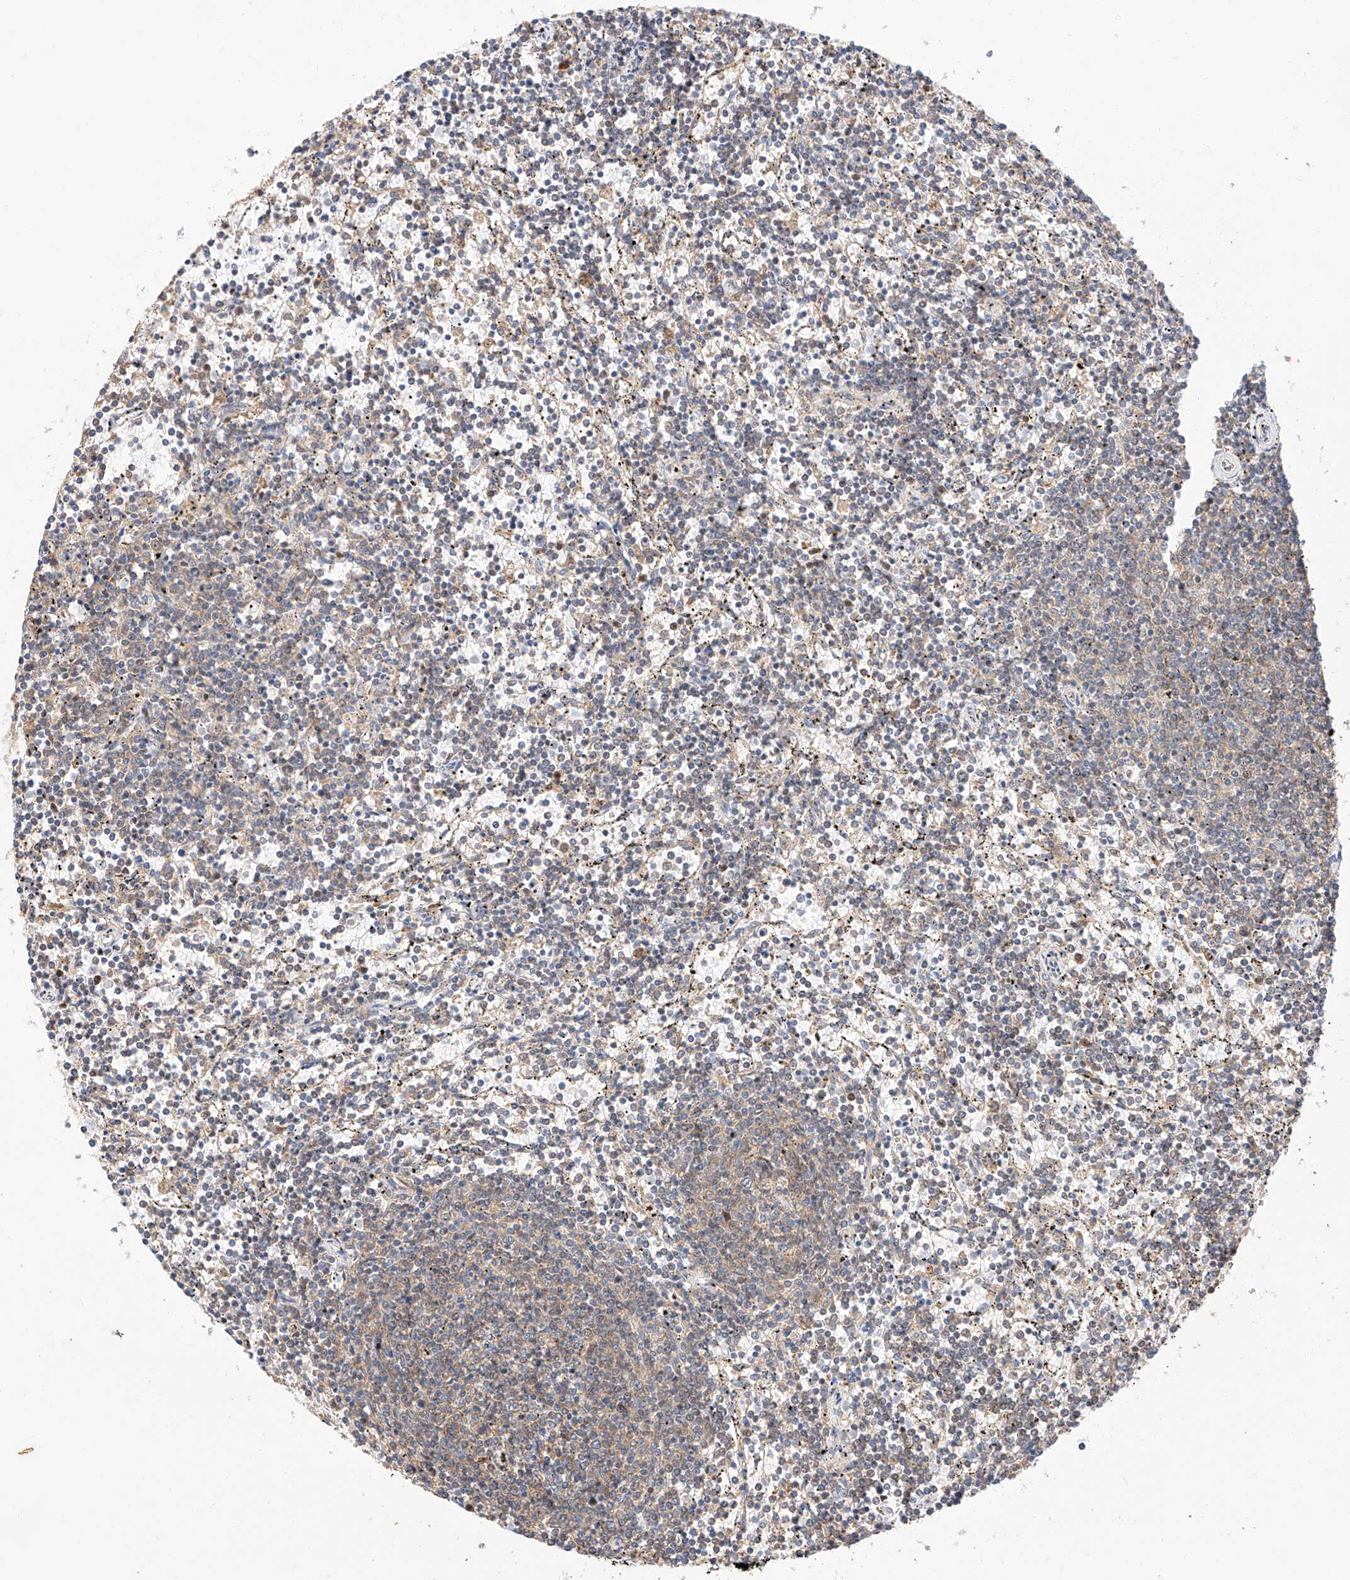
{"staining": {"intensity": "weak", "quantity": "<25%", "location": "cytoplasmic/membranous,nuclear"}, "tissue": "lymphoma", "cell_type": "Tumor cells", "image_type": "cancer", "snomed": [{"axis": "morphology", "description": "Malignant lymphoma, non-Hodgkin's type, Low grade"}, {"axis": "topography", "description": "Spleen"}], "caption": "Protein analysis of low-grade malignant lymphoma, non-Hodgkin's type exhibits no significant staining in tumor cells. (Brightfield microscopy of DAB (3,3'-diaminobenzidine) IHC at high magnification).", "gene": "HDAC9", "patient": {"sex": "female", "age": 50}}